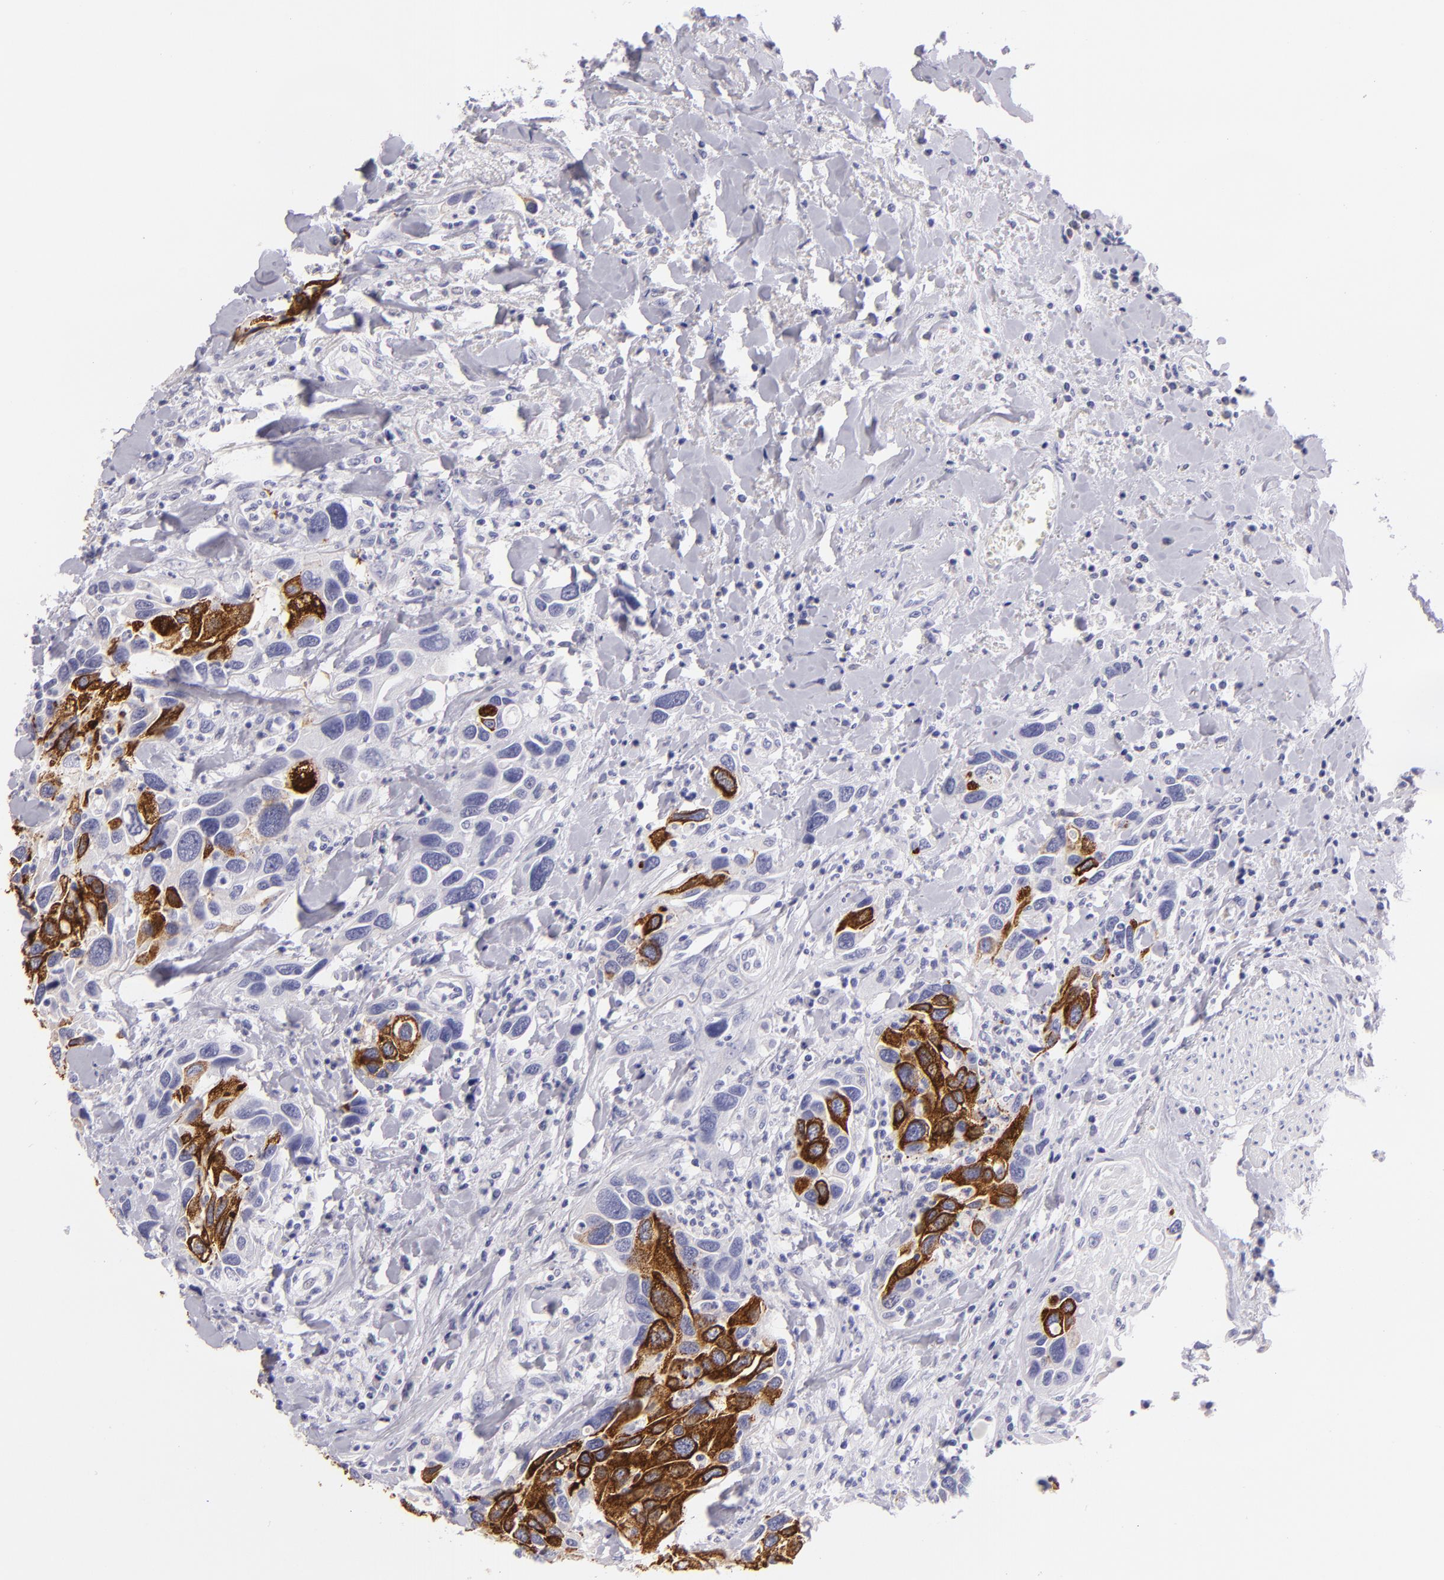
{"staining": {"intensity": "strong", "quantity": "25%-75%", "location": "cytoplasmic/membranous"}, "tissue": "urothelial cancer", "cell_type": "Tumor cells", "image_type": "cancer", "snomed": [{"axis": "morphology", "description": "Urothelial carcinoma, High grade"}, {"axis": "topography", "description": "Urinary bladder"}], "caption": "Immunohistochemistry (IHC) of urothelial carcinoma (high-grade) demonstrates high levels of strong cytoplasmic/membranous positivity in approximately 25%-75% of tumor cells.", "gene": "MUC5AC", "patient": {"sex": "male", "age": 66}}